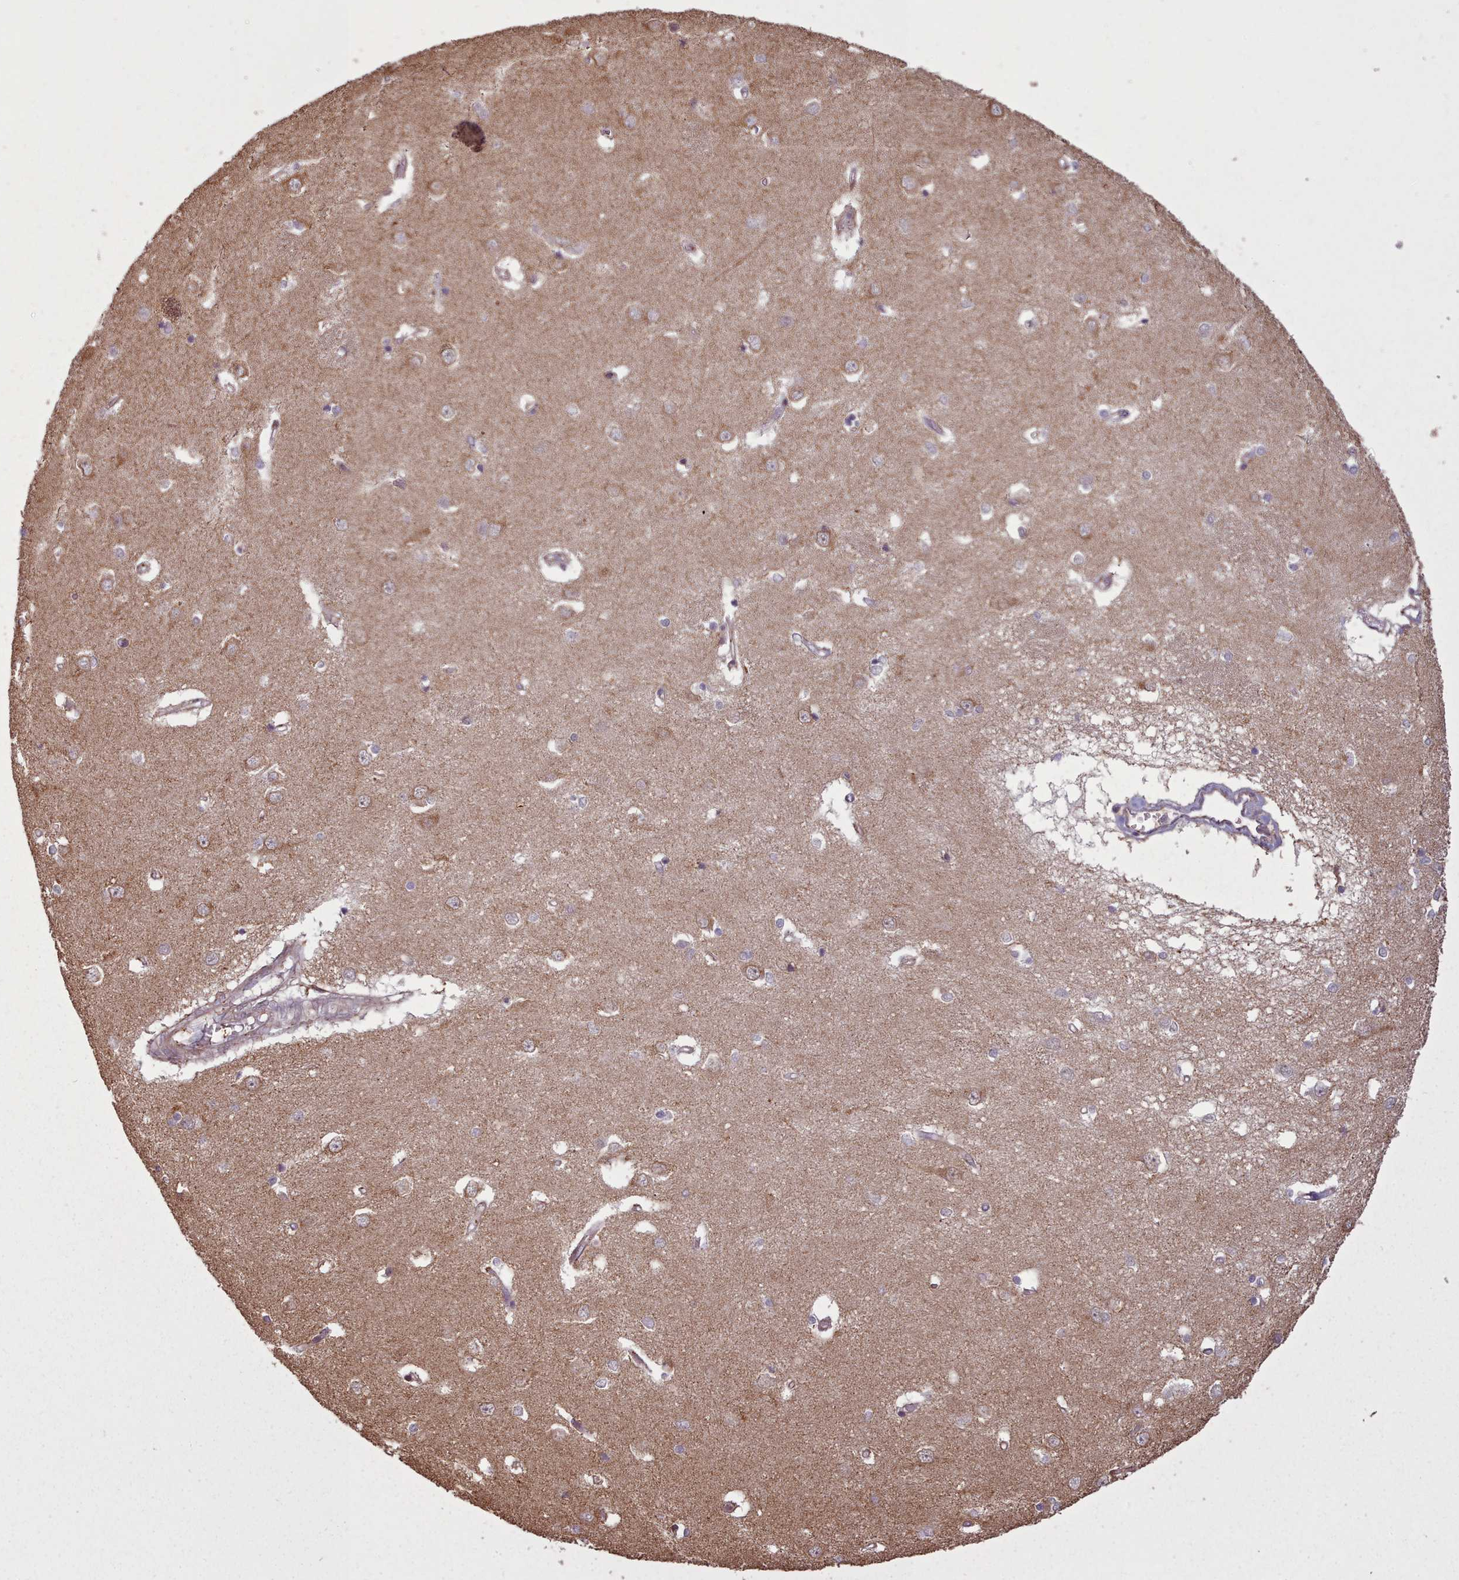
{"staining": {"intensity": "negative", "quantity": "none", "location": "none"}, "tissue": "caudate", "cell_type": "Glial cells", "image_type": "normal", "snomed": [{"axis": "morphology", "description": "Normal tissue, NOS"}, {"axis": "topography", "description": "Lateral ventricle wall"}], "caption": "Immunohistochemistry histopathology image of normal caudate: caudate stained with DAB (3,3'-diaminobenzidine) demonstrates no significant protein positivity in glial cells. (DAB (3,3'-diaminobenzidine) IHC, high magnification).", "gene": "ZMYM4", "patient": {"sex": "male", "age": 37}}